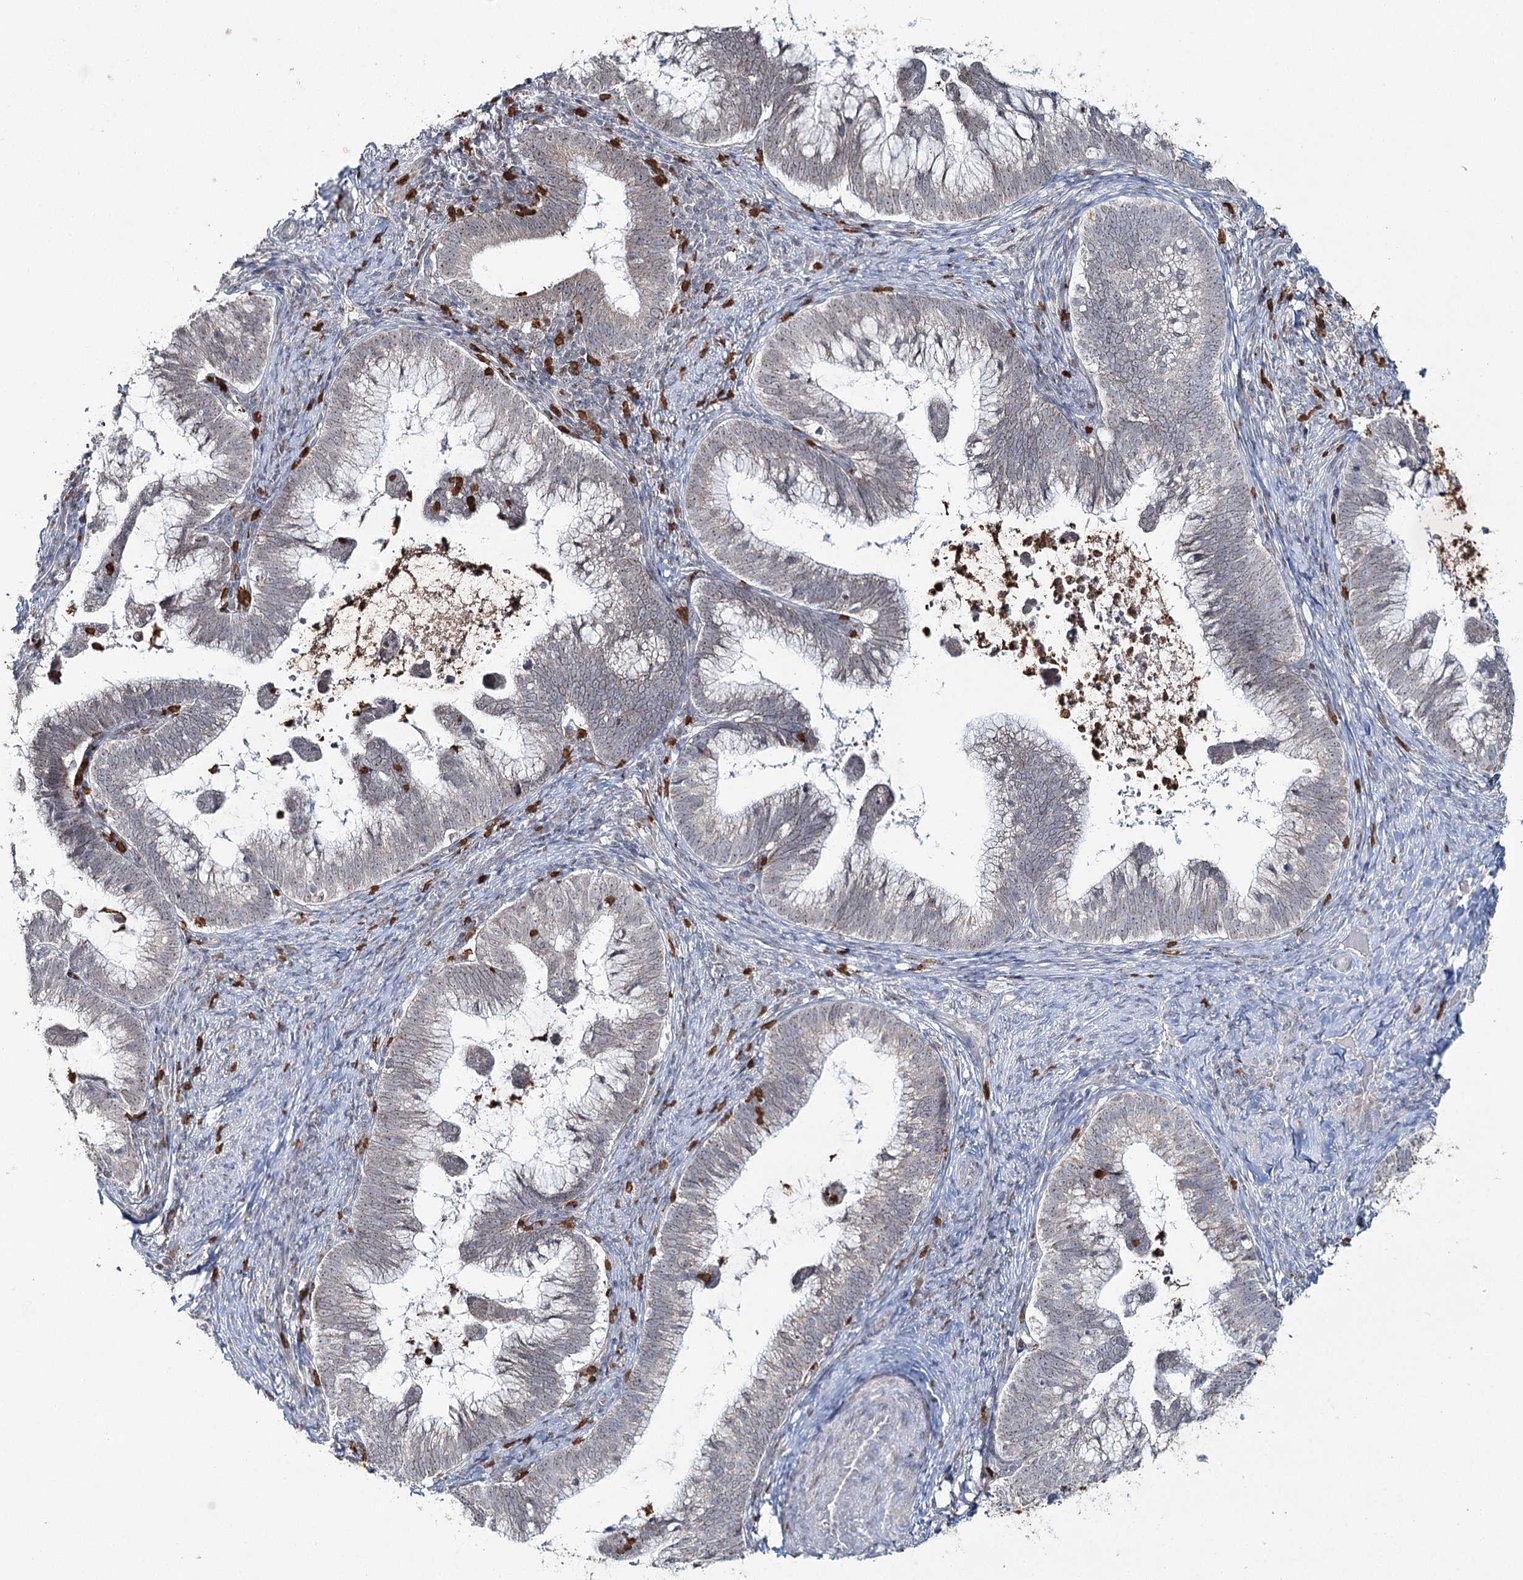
{"staining": {"intensity": "weak", "quantity": "<25%", "location": "cytoplasmic/membranous"}, "tissue": "cervical cancer", "cell_type": "Tumor cells", "image_type": "cancer", "snomed": [{"axis": "morphology", "description": "Adenocarcinoma, NOS"}, {"axis": "topography", "description": "Cervix"}], "caption": "Tumor cells show no significant protein staining in adenocarcinoma (cervical).", "gene": "ATAD1", "patient": {"sex": "female", "age": 36}}